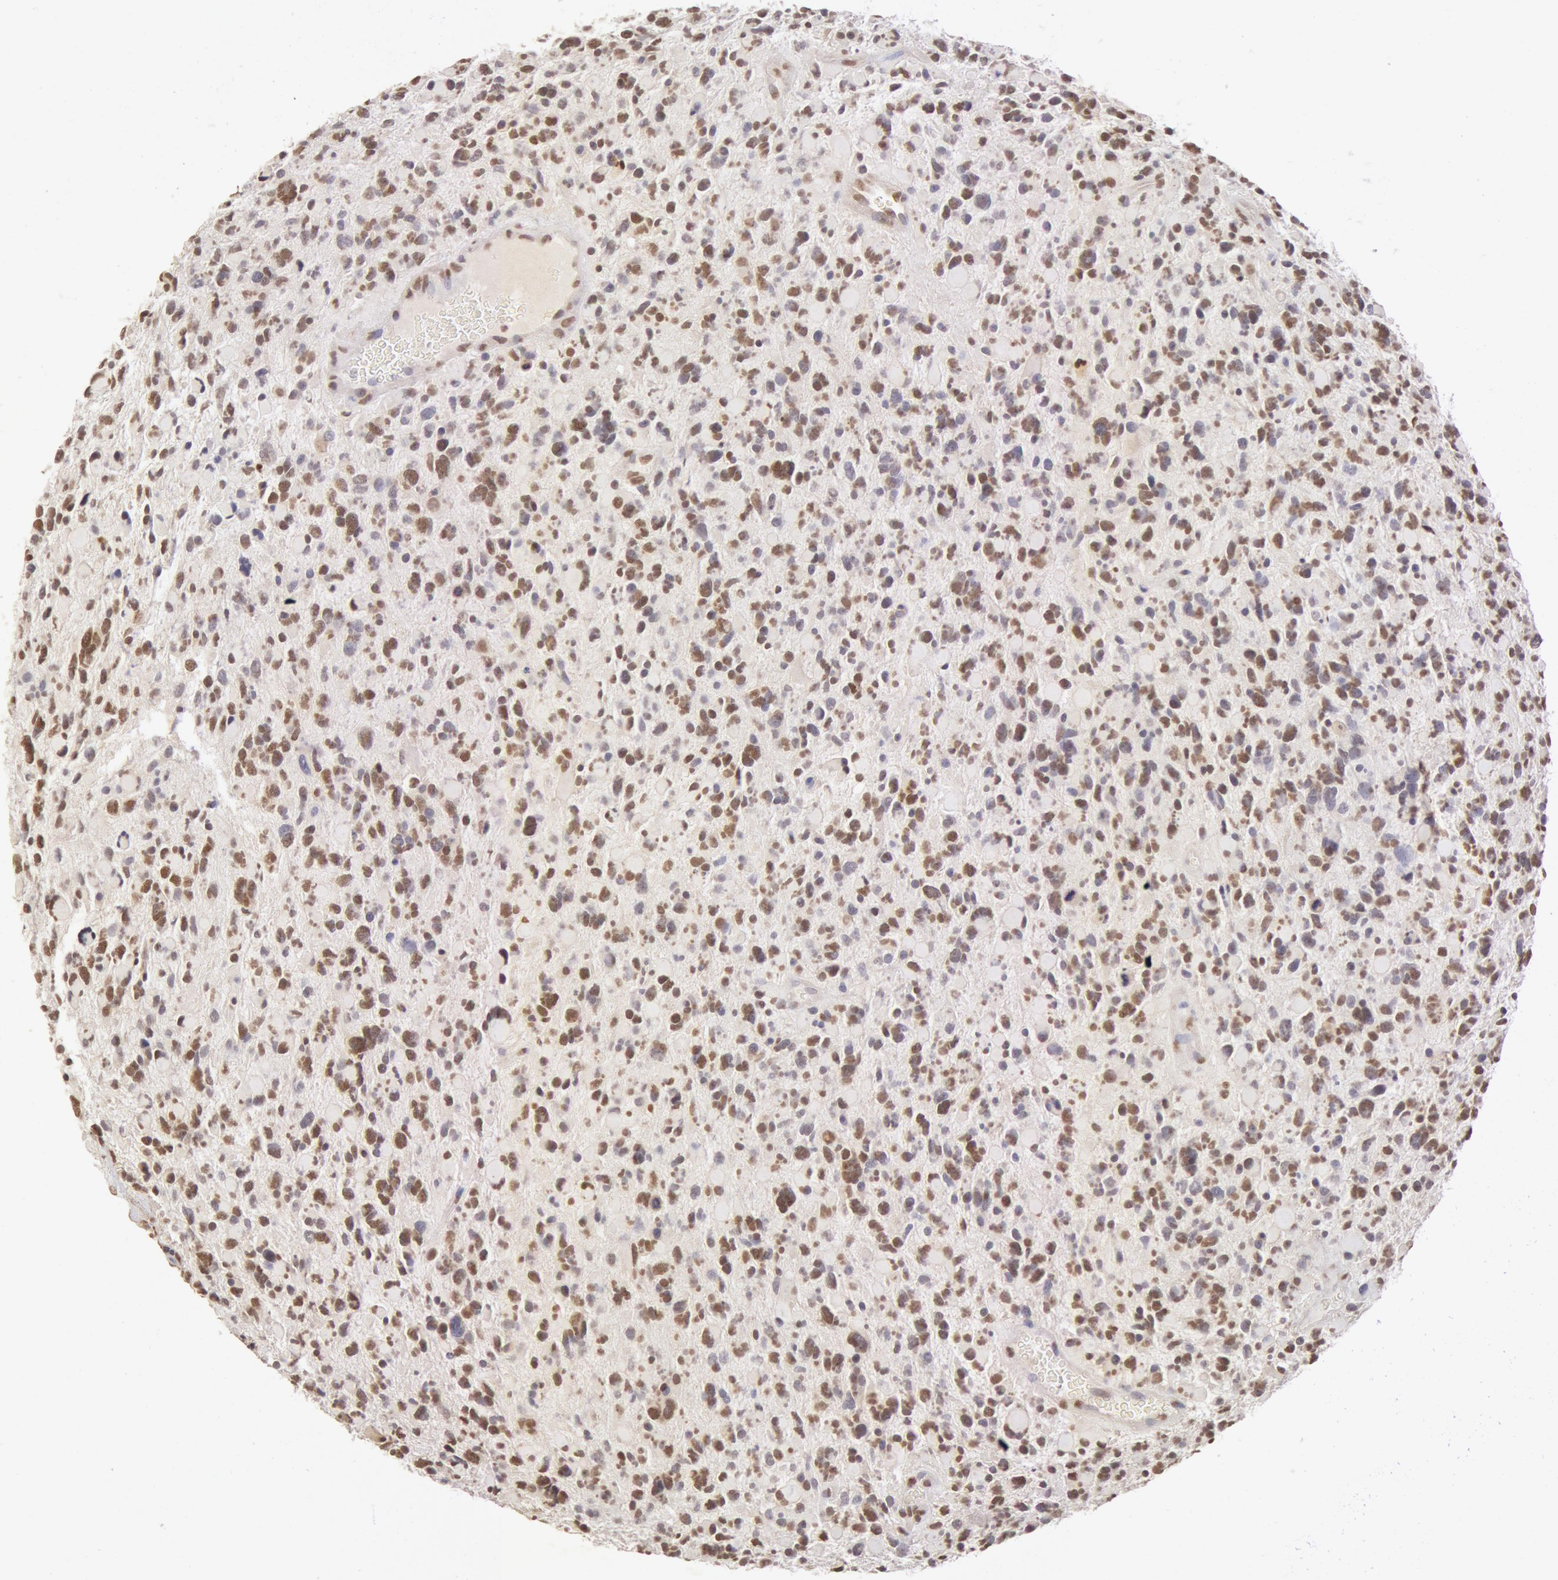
{"staining": {"intensity": "moderate", "quantity": "25%-75%", "location": "nuclear"}, "tissue": "glioma", "cell_type": "Tumor cells", "image_type": "cancer", "snomed": [{"axis": "morphology", "description": "Glioma, malignant, High grade"}, {"axis": "topography", "description": "Brain"}], "caption": "Immunohistochemistry of human glioma demonstrates medium levels of moderate nuclear staining in about 25%-75% of tumor cells.", "gene": "SNRNP70", "patient": {"sex": "female", "age": 37}}